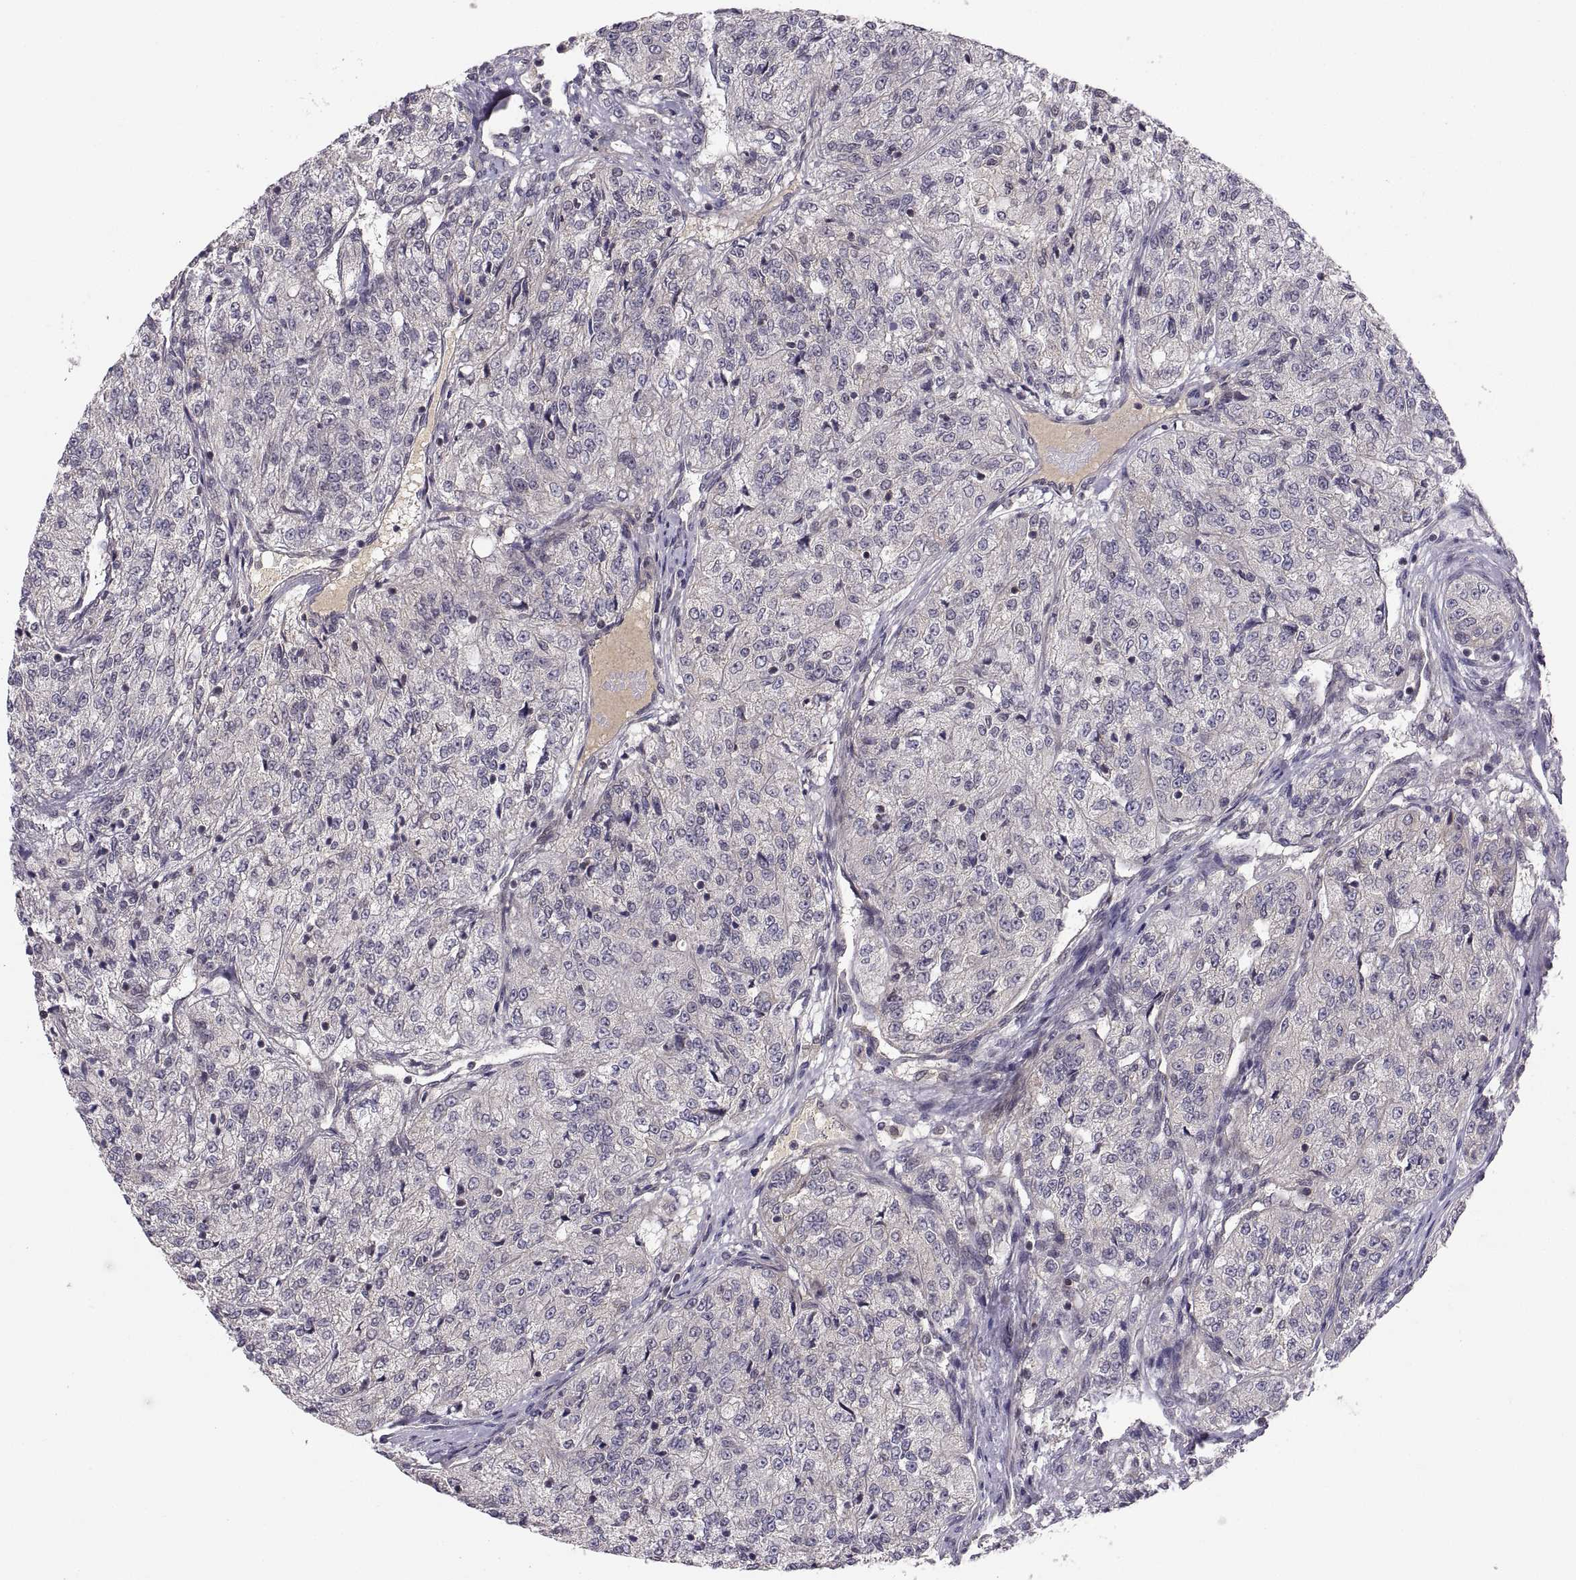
{"staining": {"intensity": "weak", "quantity": "<25%", "location": "cytoplasmic/membranous"}, "tissue": "renal cancer", "cell_type": "Tumor cells", "image_type": "cancer", "snomed": [{"axis": "morphology", "description": "Adenocarcinoma, NOS"}, {"axis": "topography", "description": "Kidney"}], "caption": "Tumor cells show no significant protein positivity in renal cancer (adenocarcinoma).", "gene": "ABL2", "patient": {"sex": "female", "age": 63}}